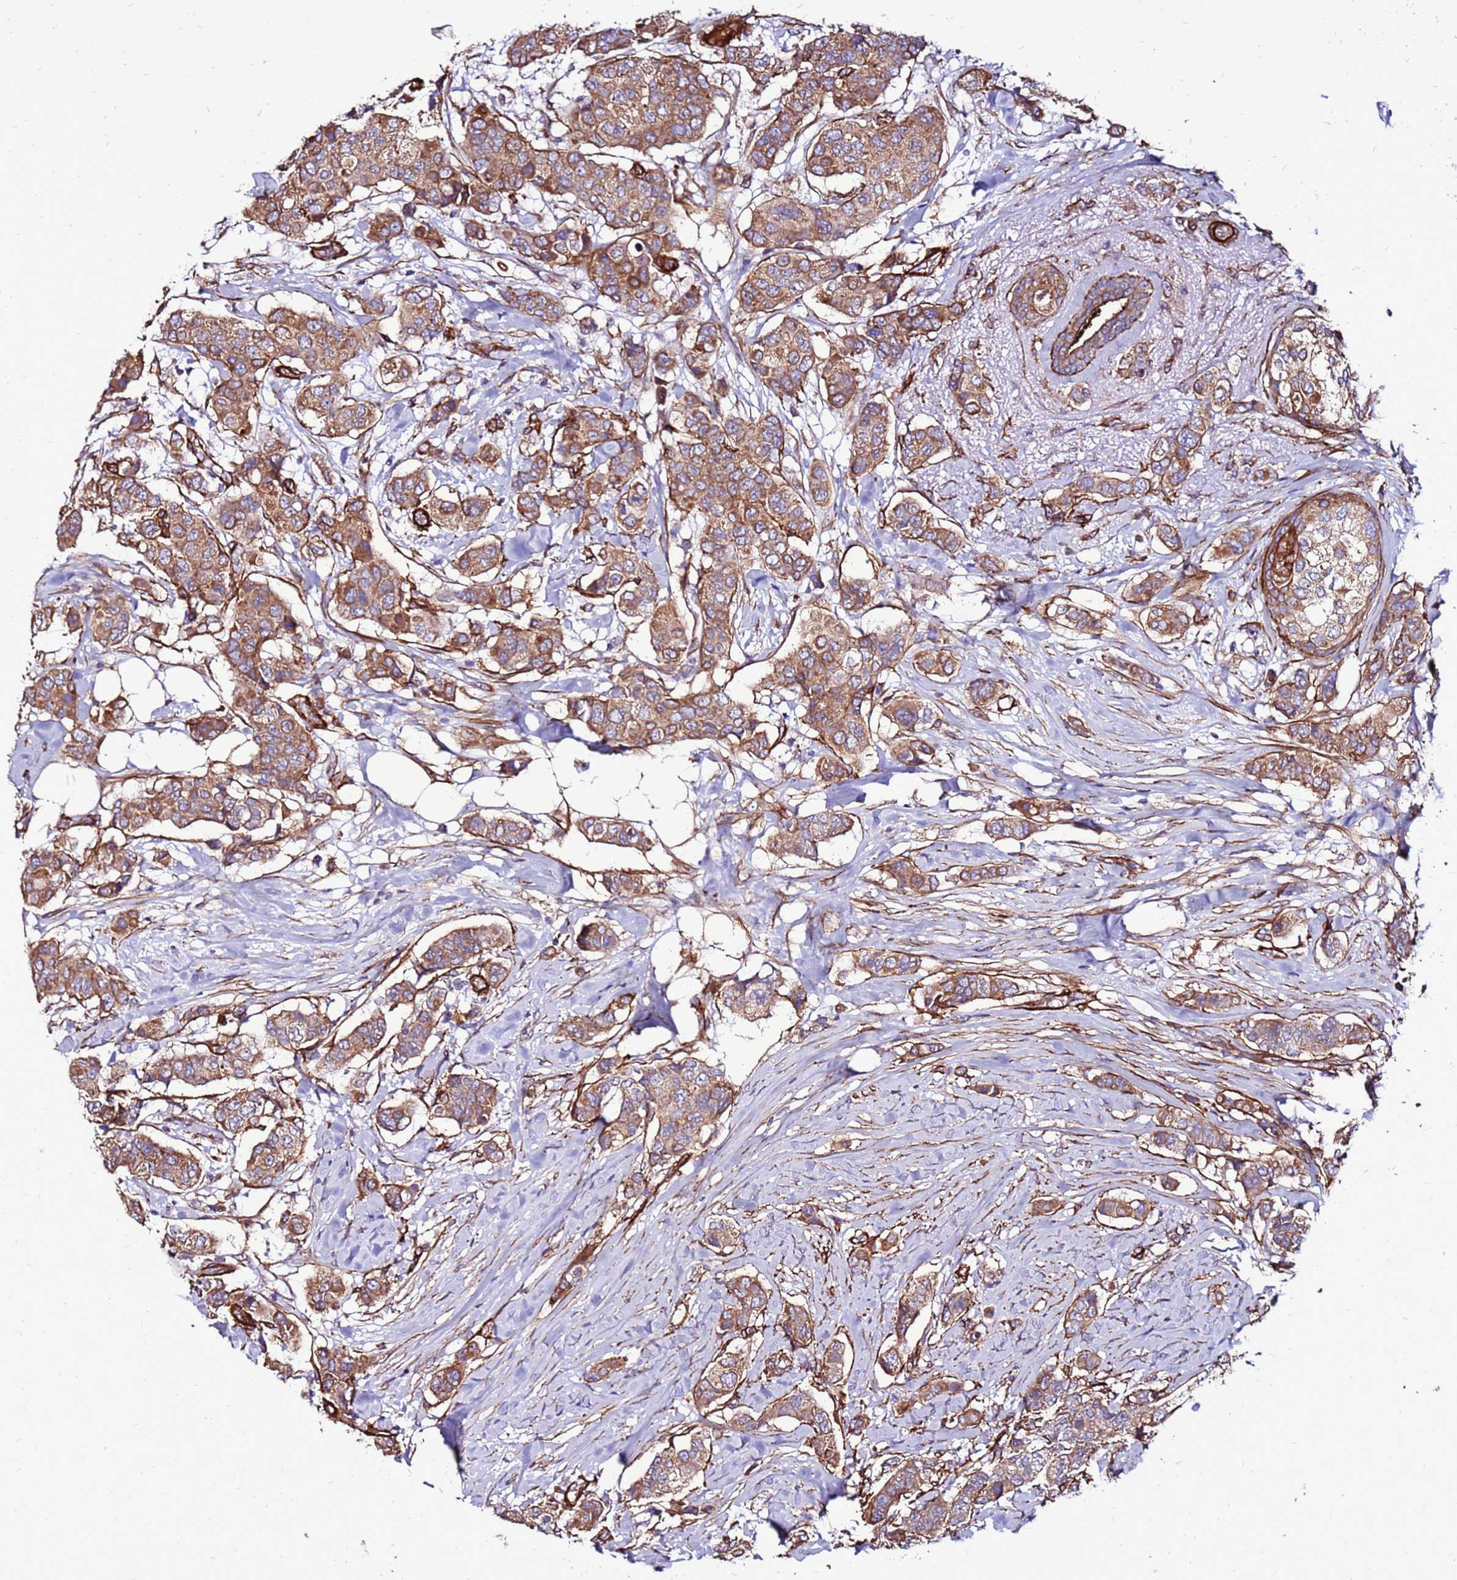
{"staining": {"intensity": "moderate", "quantity": ">75%", "location": "cytoplasmic/membranous"}, "tissue": "breast cancer", "cell_type": "Tumor cells", "image_type": "cancer", "snomed": [{"axis": "morphology", "description": "Lobular carcinoma"}, {"axis": "topography", "description": "Breast"}], "caption": "Brown immunohistochemical staining in human breast cancer exhibits moderate cytoplasmic/membranous expression in approximately >75% of tumor cells.", "gene": "EI24", "patient": {"sex": "female", "age": 51}}